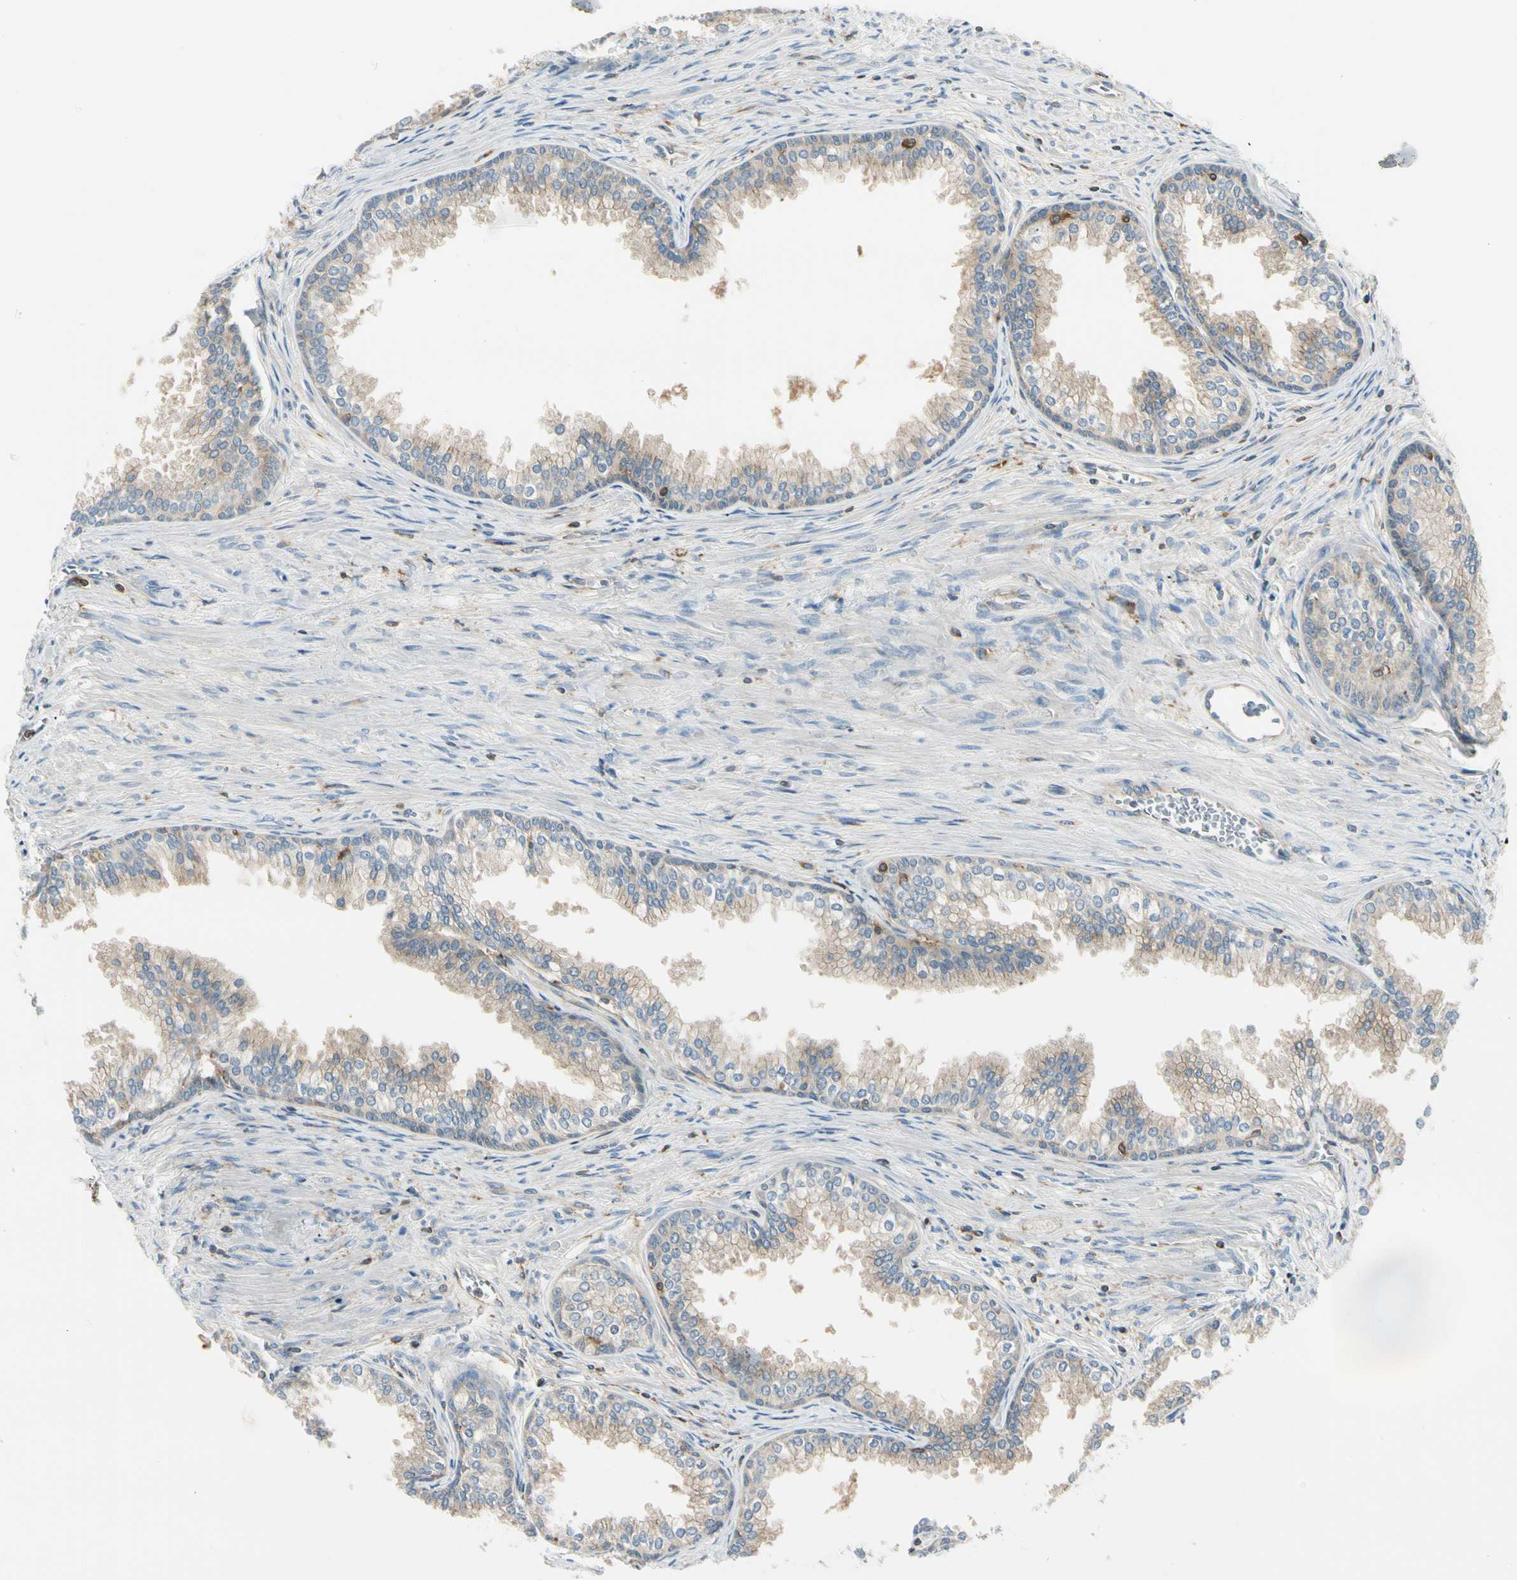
{"staining": {"intensity": "weak", "quantity": "25%-75%", "location": "cytoplasmic/membranous"}, "tissue": "prostate", "cell_type": "Glandular cells", "image_type": "normal", "snomed": [{"axis": "morphology", "description": "Normal tissue, NOS"}, {"axis": "topography", "description": "Prostate"}], "caption": "An image of human prostate stained for a protein displays weak cytoplasmic/membranous brown staining in glandular cells.", "gene": "CAPZA2", "patient": {"sex": "male", "age": 68}}